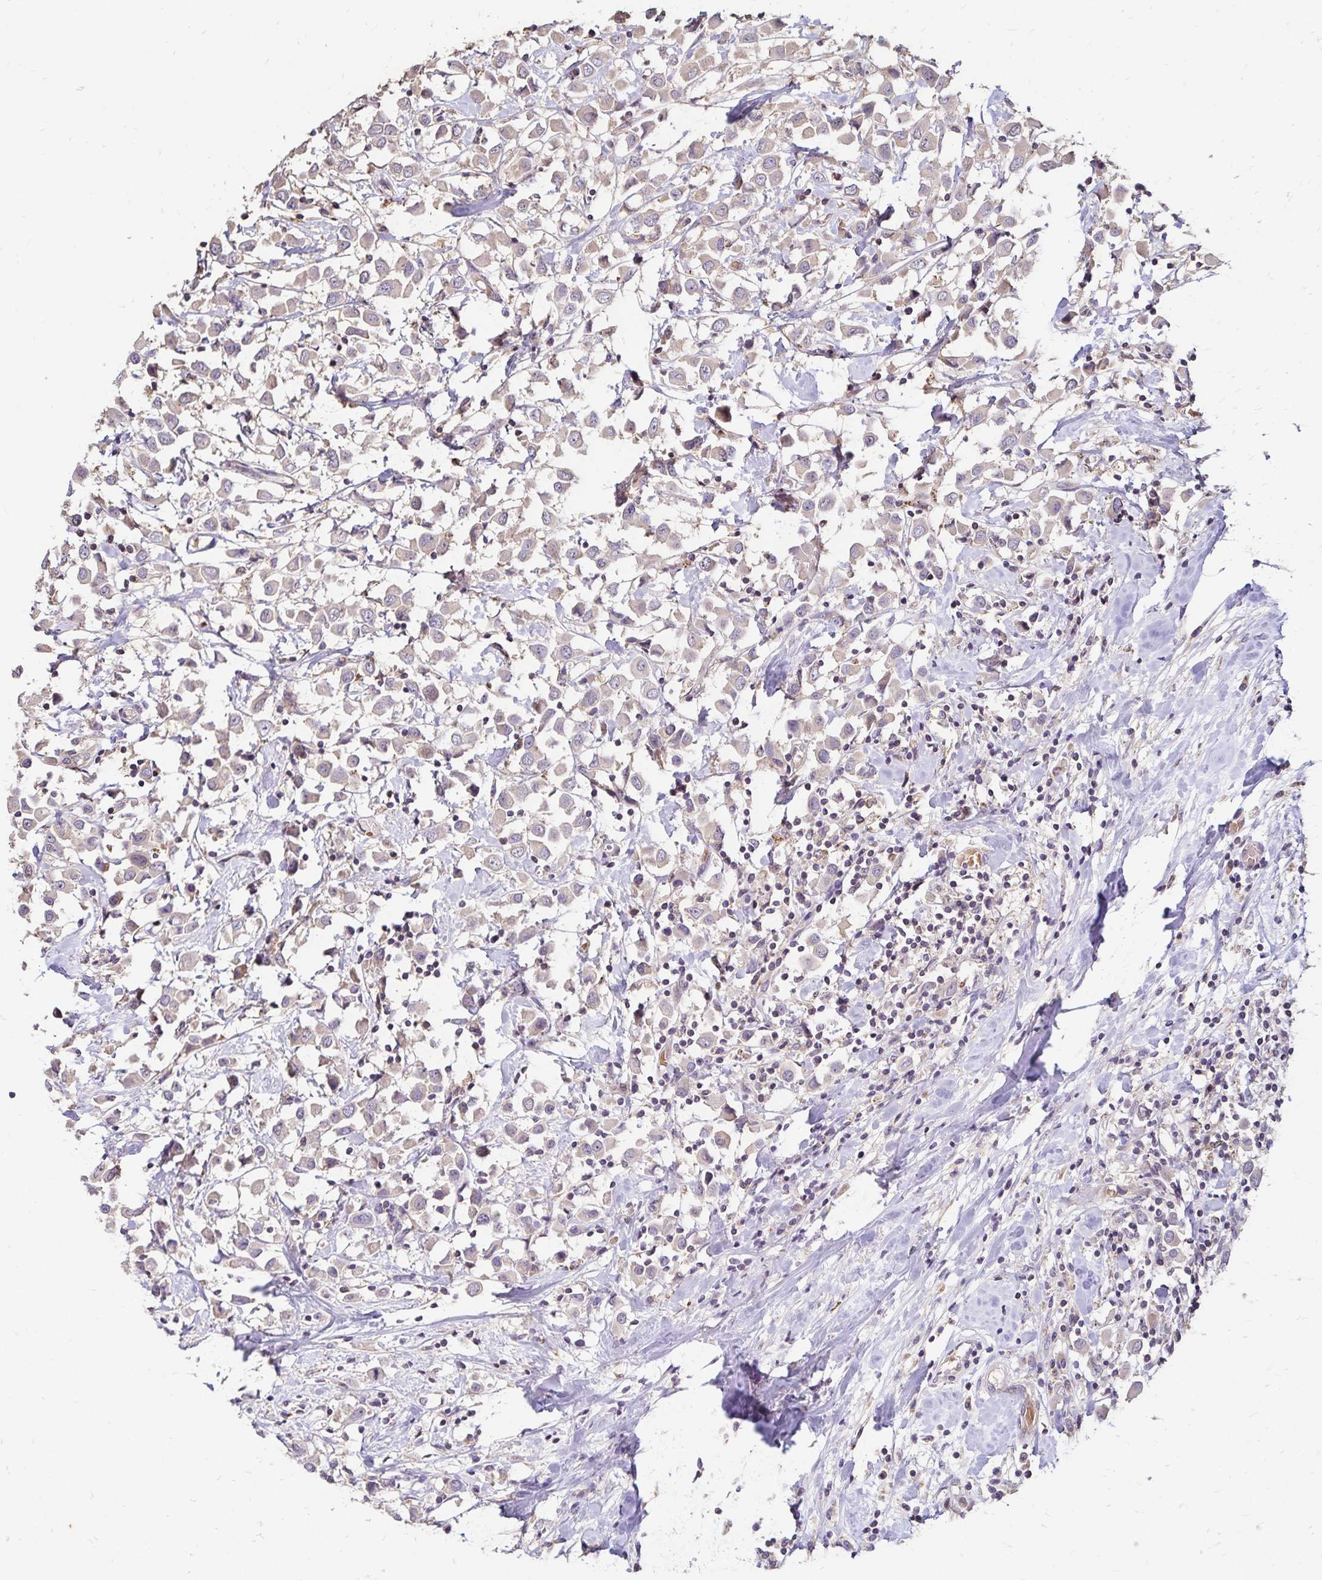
{"staining": {"intensity": "weak", "quantity": "25%-75%", "location": "cytoplasmic/membranous"}, "tissue": "breast cancer", "cell_type": "Tumor cells", "image_type": "cancer", "snomed": [{"axis": "morphology", "description": "Duct carcinoma"}, {"axis": "topography", "description": "Breast"}], "caption": "This photomicrograph demonstrates immunohistochemistry (IHC) staining of breast cancer (infiltrating ductal carcinoma), with low weak cytoplasmic/membranous positivity in approximately 25%-75% of tumor cells.", "gene": "EMC10", "patient": {"sex": "female", "age": 61}}